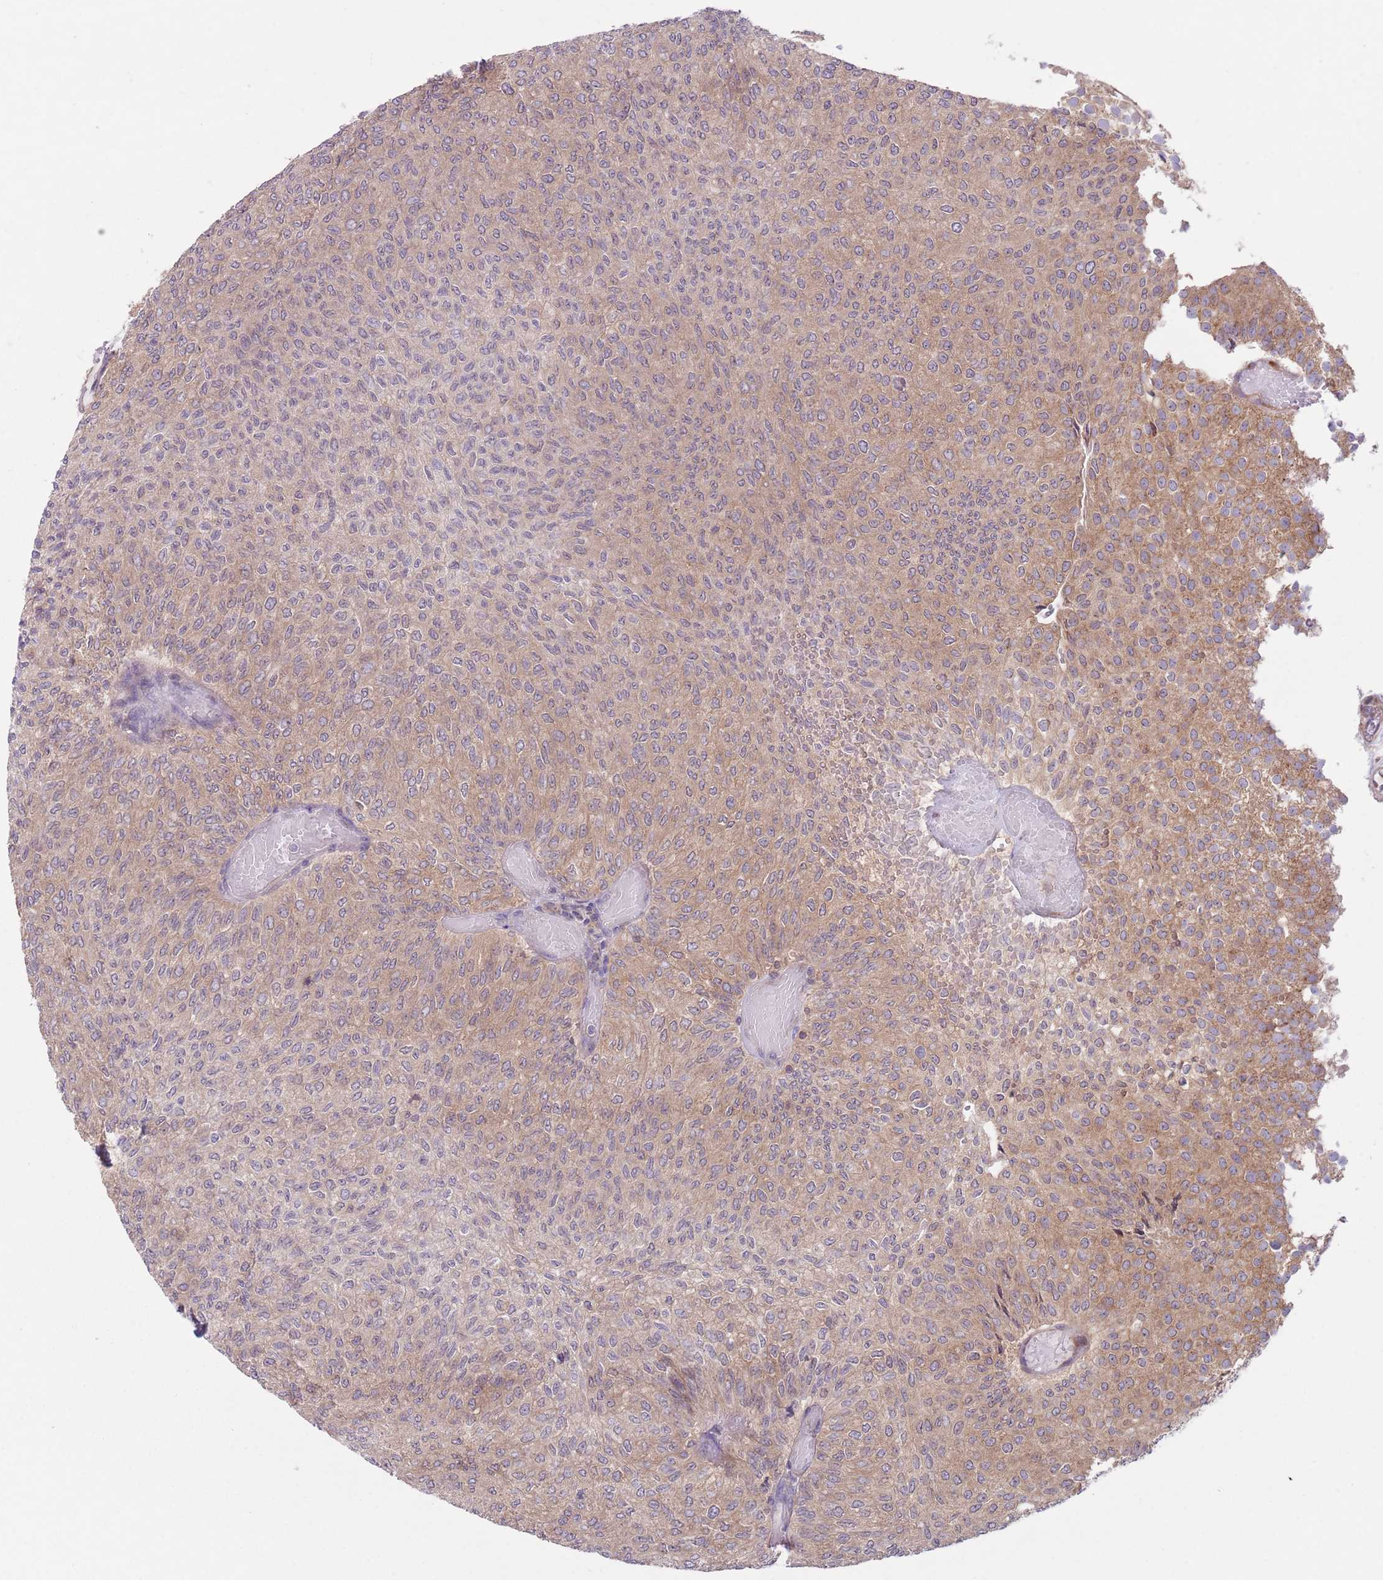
{"staining": {"intensity": "moderate", "quantity": ">75%", "location": "cytoplasmic/membranous"}, "tissue": "urothelial cancer", "cell_type": "Tumor cells", "image_type": "cancer", "snomed": [{"axis": "morphology", "description": "Urothelial carcinoma, Low grade"}, {"axis": "topography", "description": "Urinary bladder"}], "caption": "Immunohistochemical staining of human urothelial cancer shows medium levels of moderate cytoplasmic/membranous protein positivity in about >75% of tumor cells.", "gene": "COPE", "patient": {"sex": "male", "age": 78}}